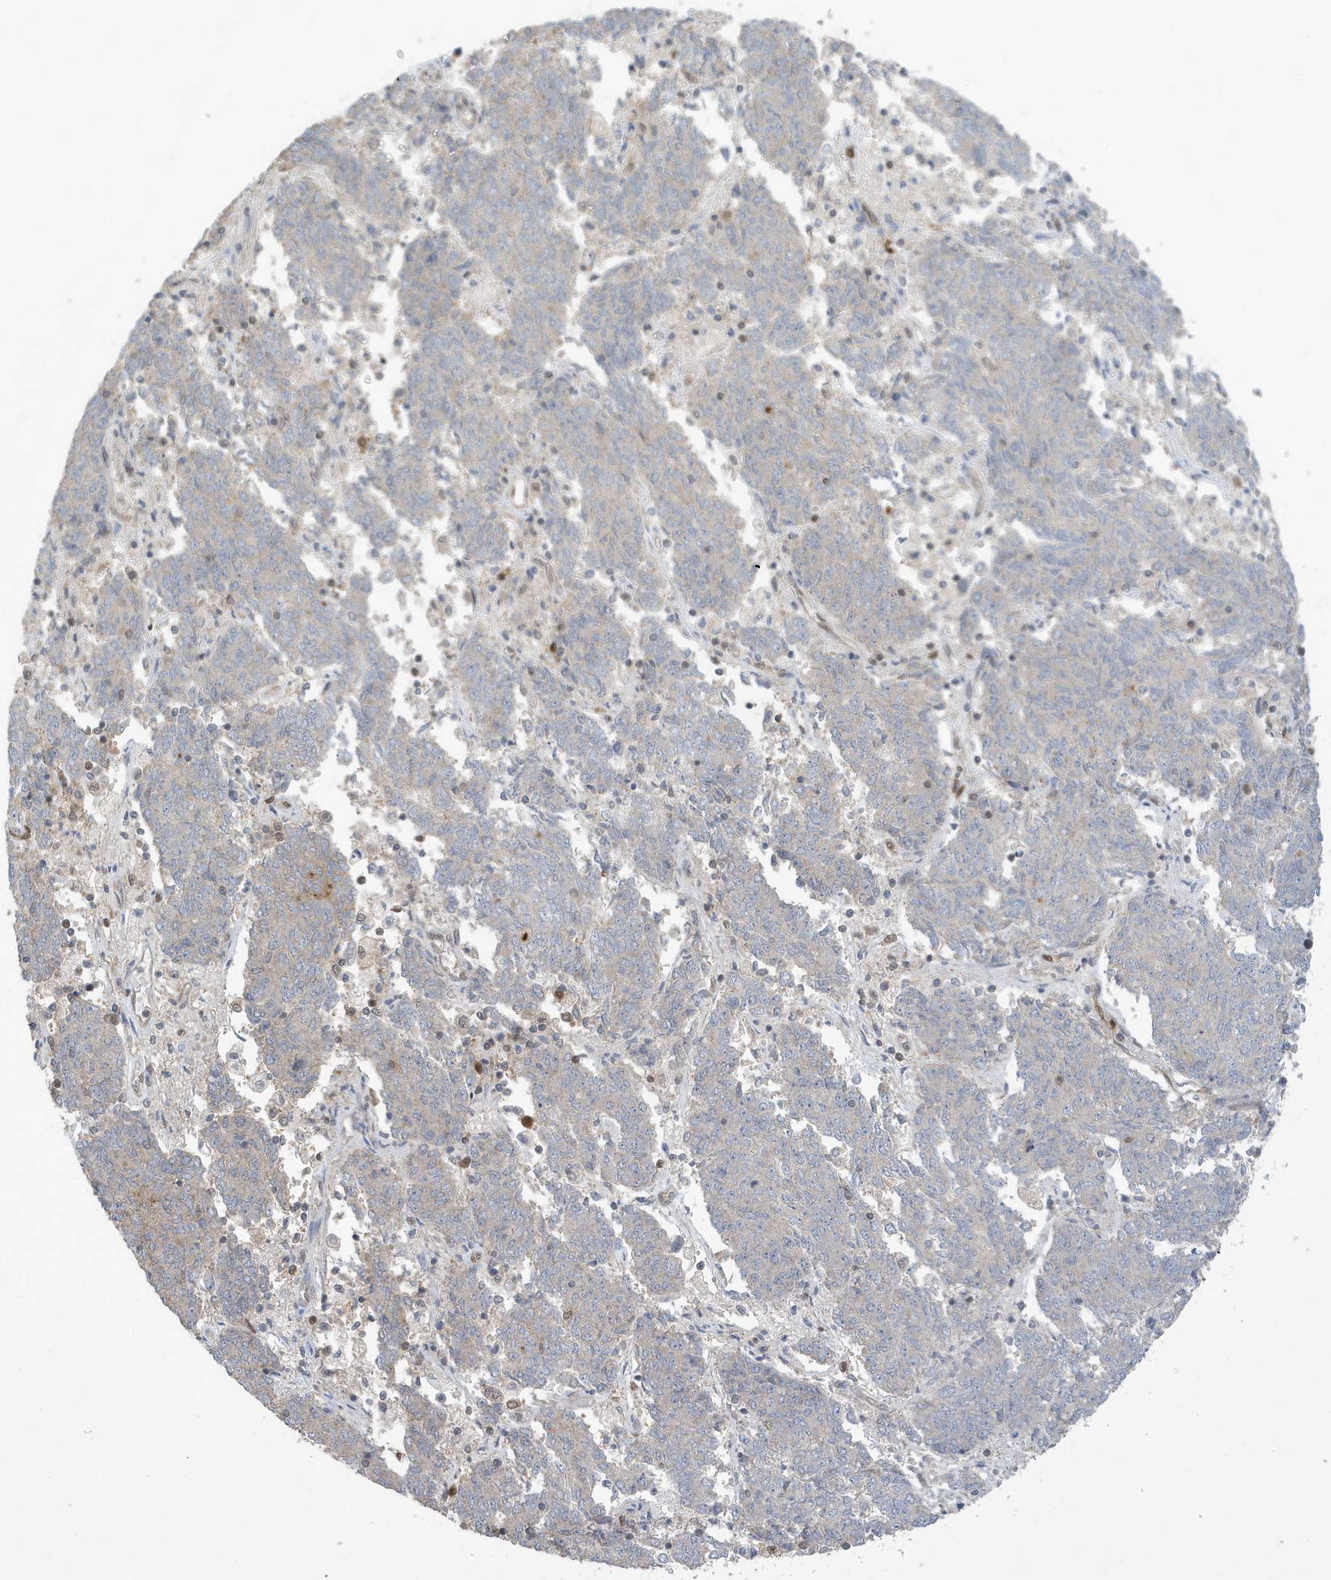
{"staining": {"intensity": "weak", "quantity": "<25%", "location": "cytoplasmic/membranous"}, "tissue": "endometrial cancer", "cell_type": "Tumor cells", "image_type": "cancer", "snomed": [{"axis": "morphology", "description": "Adenocarcinoma, NOS"}, {"axis": "topography", "description": "Endometrium"}], "caption": "This is an immunohistochemistry histopathology image of endometrial cancer. There is no positivity in tumor cells.", "gene": "NCOA7", "patient": {"sex": "female", "age": 80}}